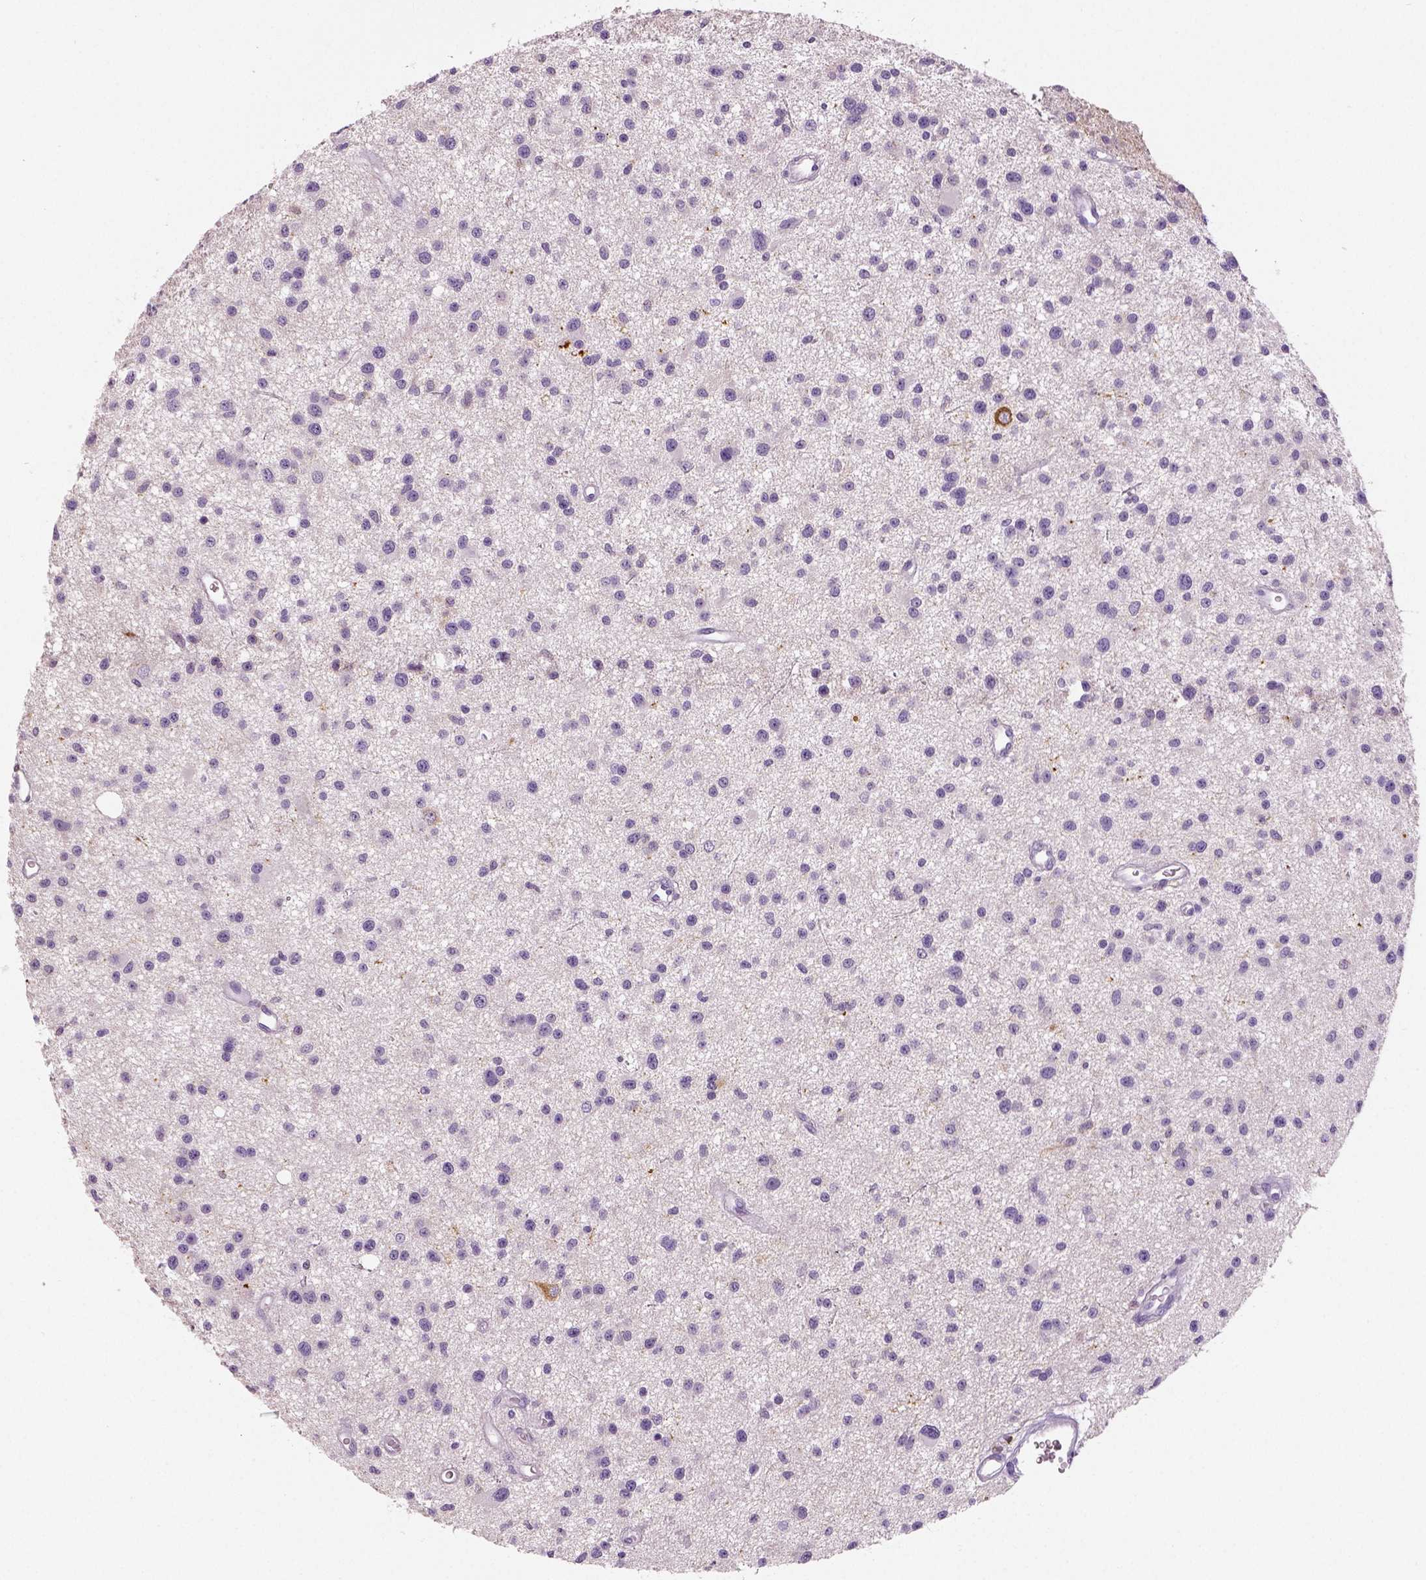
{"staining": {"intensity": "negative", "quantity": "none", "location": "none"}, "tissue": "glioma", "cell_type": "Tumor cells", "image_type": "cancer", "snomed": [{"axis": "morphology", "description": "Glioma, malignant, Low grade"}, {"axis": "topography", "description": "Brain"}], "caption": "Human glioma stained for a protein using immunohistochemistry exhibits no expression in tumor cells.", "gene": "NECAB2", "patient": {"sex": "male", "age": 43}}